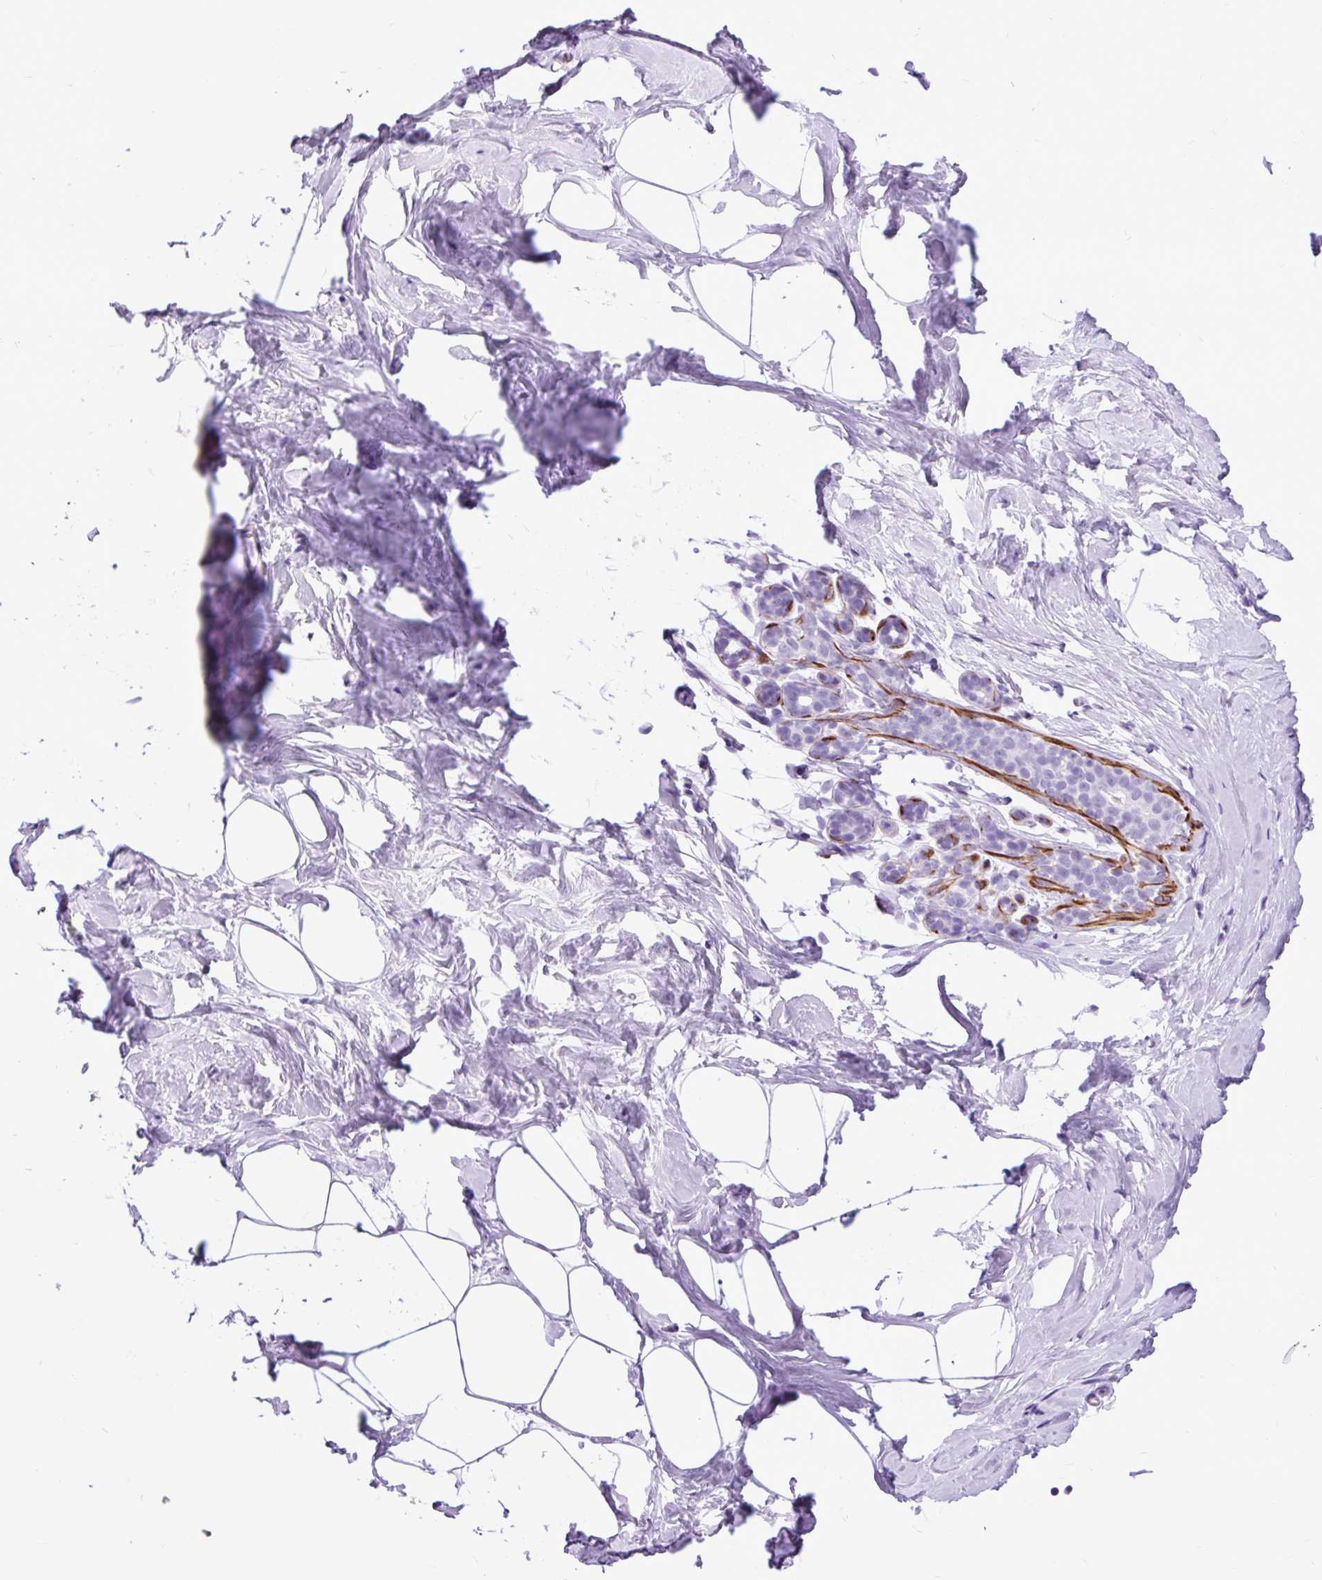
{"staining": {"intensity": "negative", "quantity": "none", "location": "none"}, "tissue": "breast", "cell_type": "Adipocytes", "image_type": "normal", "snomed": [{"axis": "morphology", "description": "Normal tissue, NOS"}, {"axis": "topography", "description": "Breast"}], "caption": "DAB immunohistochemical staining of benign human breast shows no significant positivity in adipocytes.", "gene": "DPP6", "patient": {"sex": "female", "age": 32}}